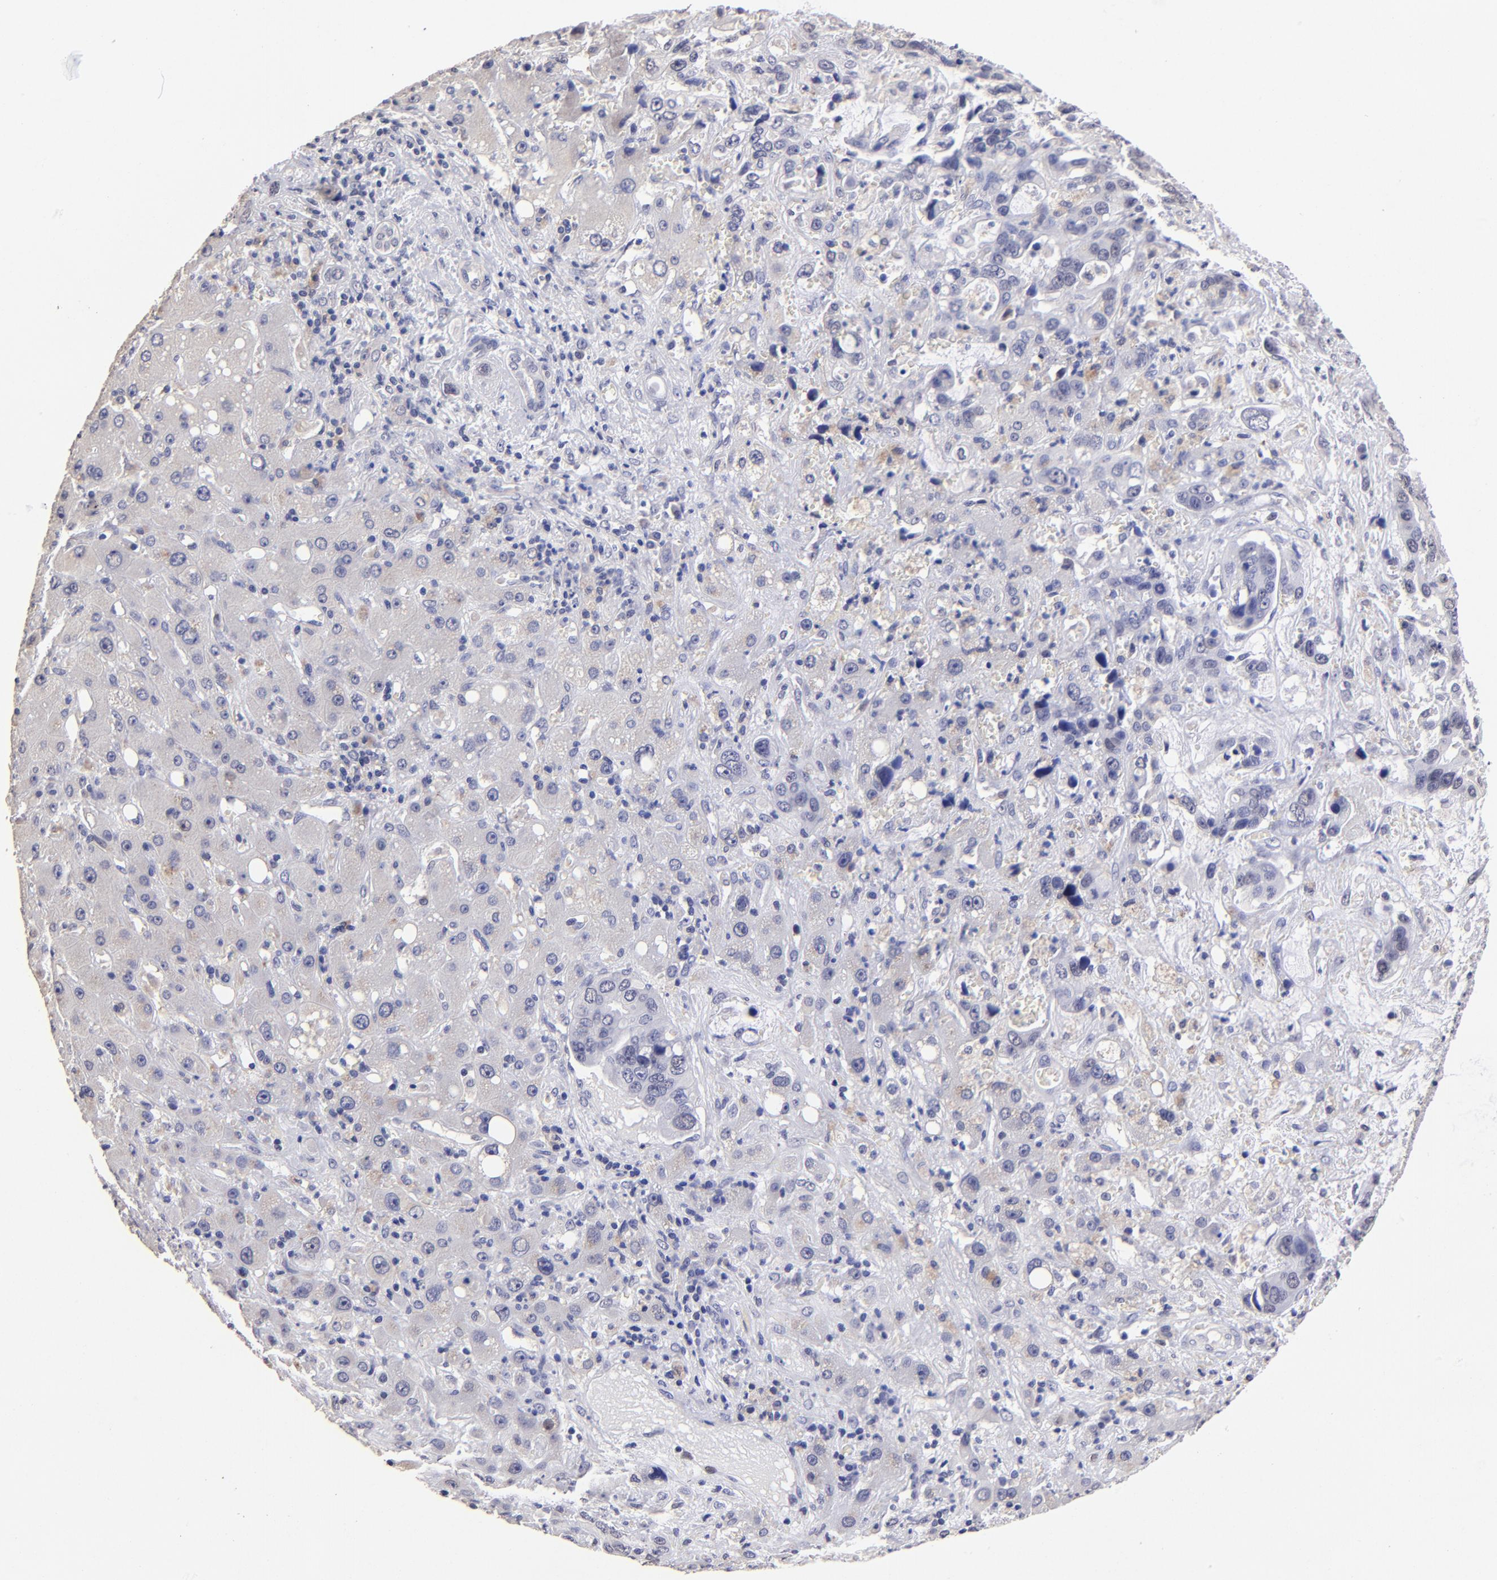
{"staining": {"intensity": "weak", "quantity": "<25%", "location": "cytoplasmic/membranous"}, "tissue": "liver cancer", "cell_type": "Tumor cells", "image_type": "cancer", "snomed": [{"axis": "morphology", "description": "Cholangiocarcinoma"}, {"axis": "topography", "description": "Liver"}], "caption": "Immunohistochemistry (IHC) of cholangiocarcinoma (liver) reveals no expression in tumor cells.", "gene": "DNMT1", "patient": {"sex": "female", "age": 65}}